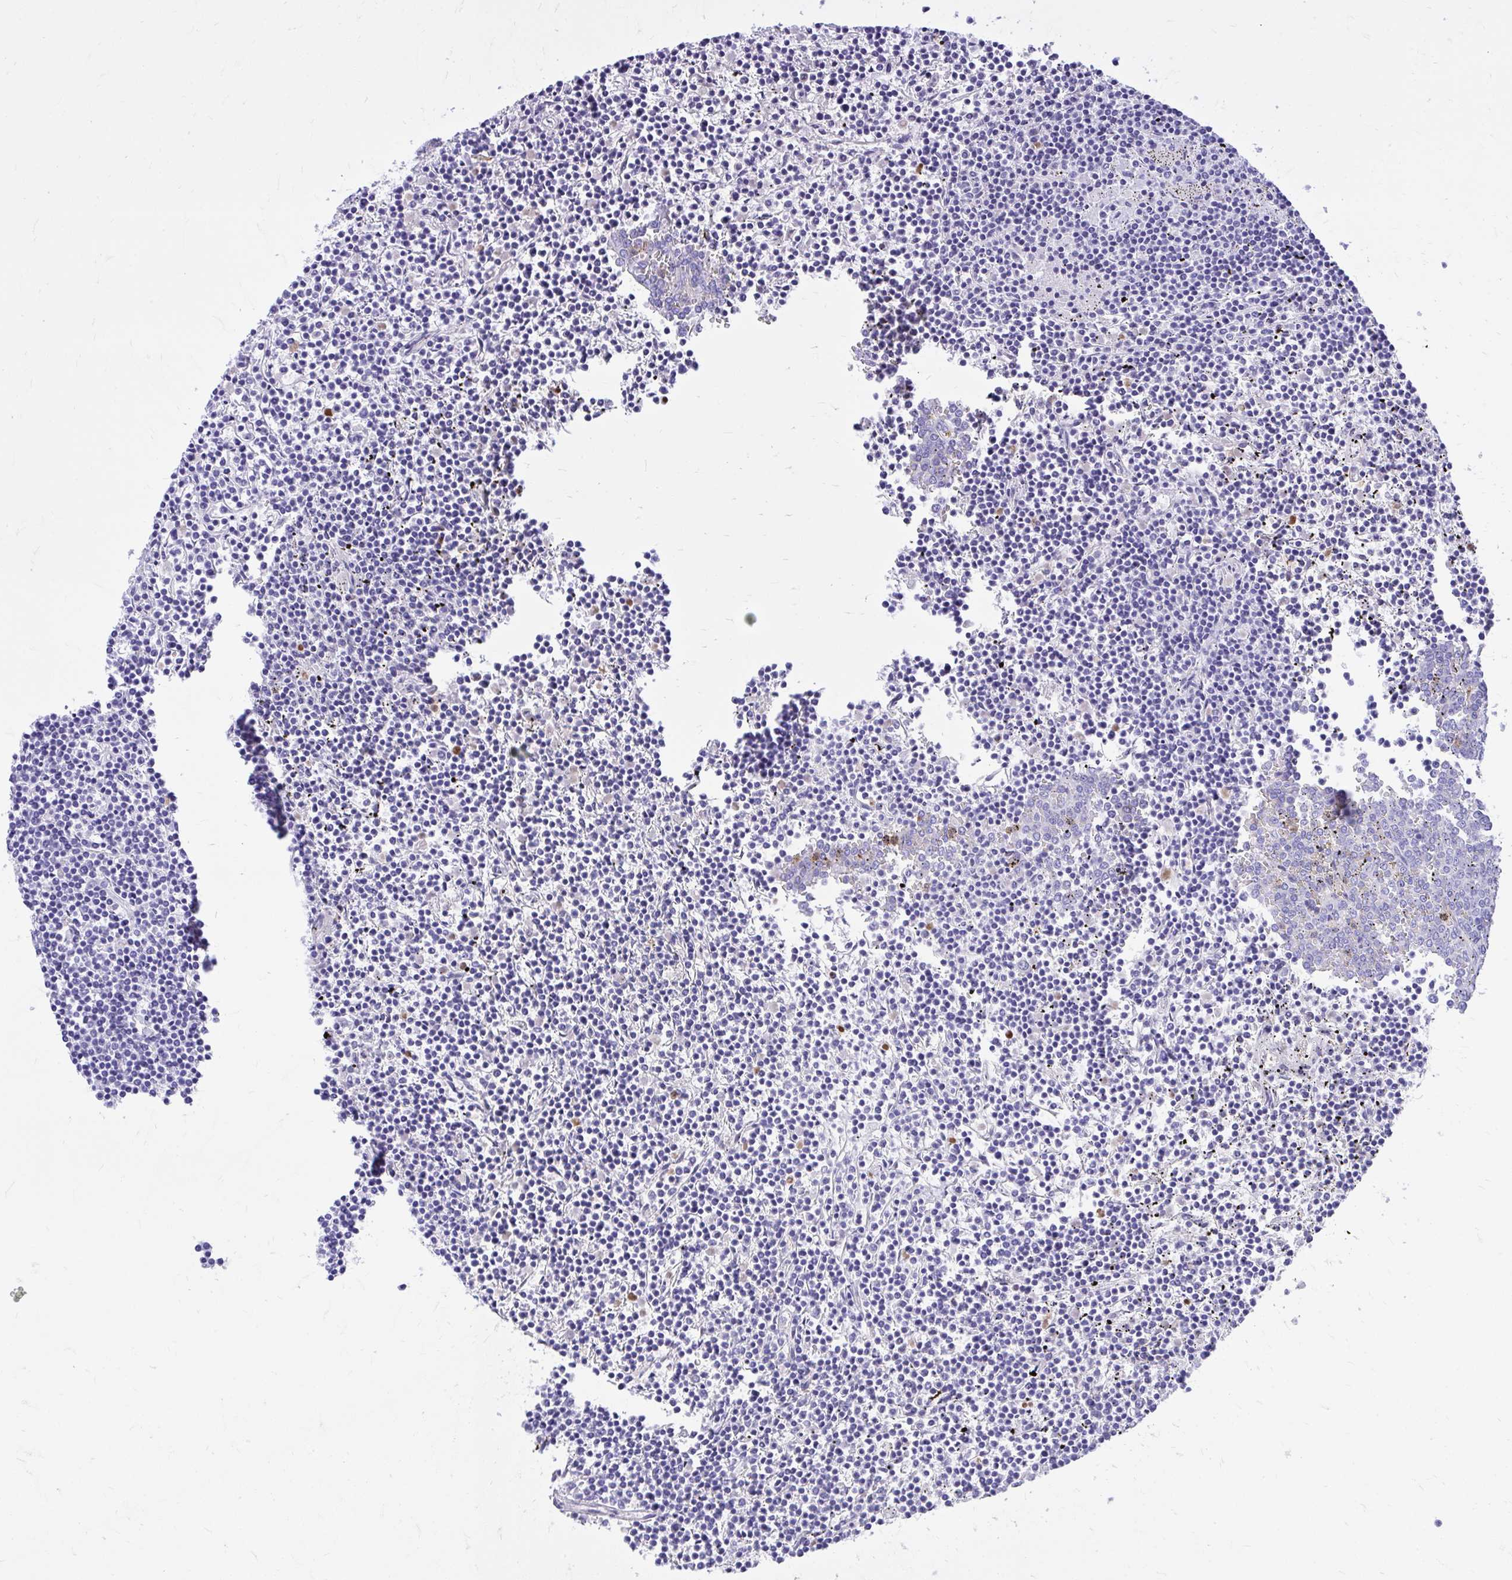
{"staining": {"intensity": "negative", "quantity": "none", "location": "none"}, "tissue": "lymphoma", "cell_type": "Tumor cells", "image_type": "cancer", "snomed": [{"axis": "morphology", "description": "Malignant lymphoma, non-Hodgkin's type, Low grade"}, {"axis": "topography", "description": "Spleen"}], "caption": "Immunohistochemistry (IHC) histopathology image of low-grade malignant lymphoma, non-Hodgkin's type stained for a protein (brown), which exhibits no staining in tumor cells.", "gene": "ADAMTSL1", "patient": {"sex": "female", "age": 19}}